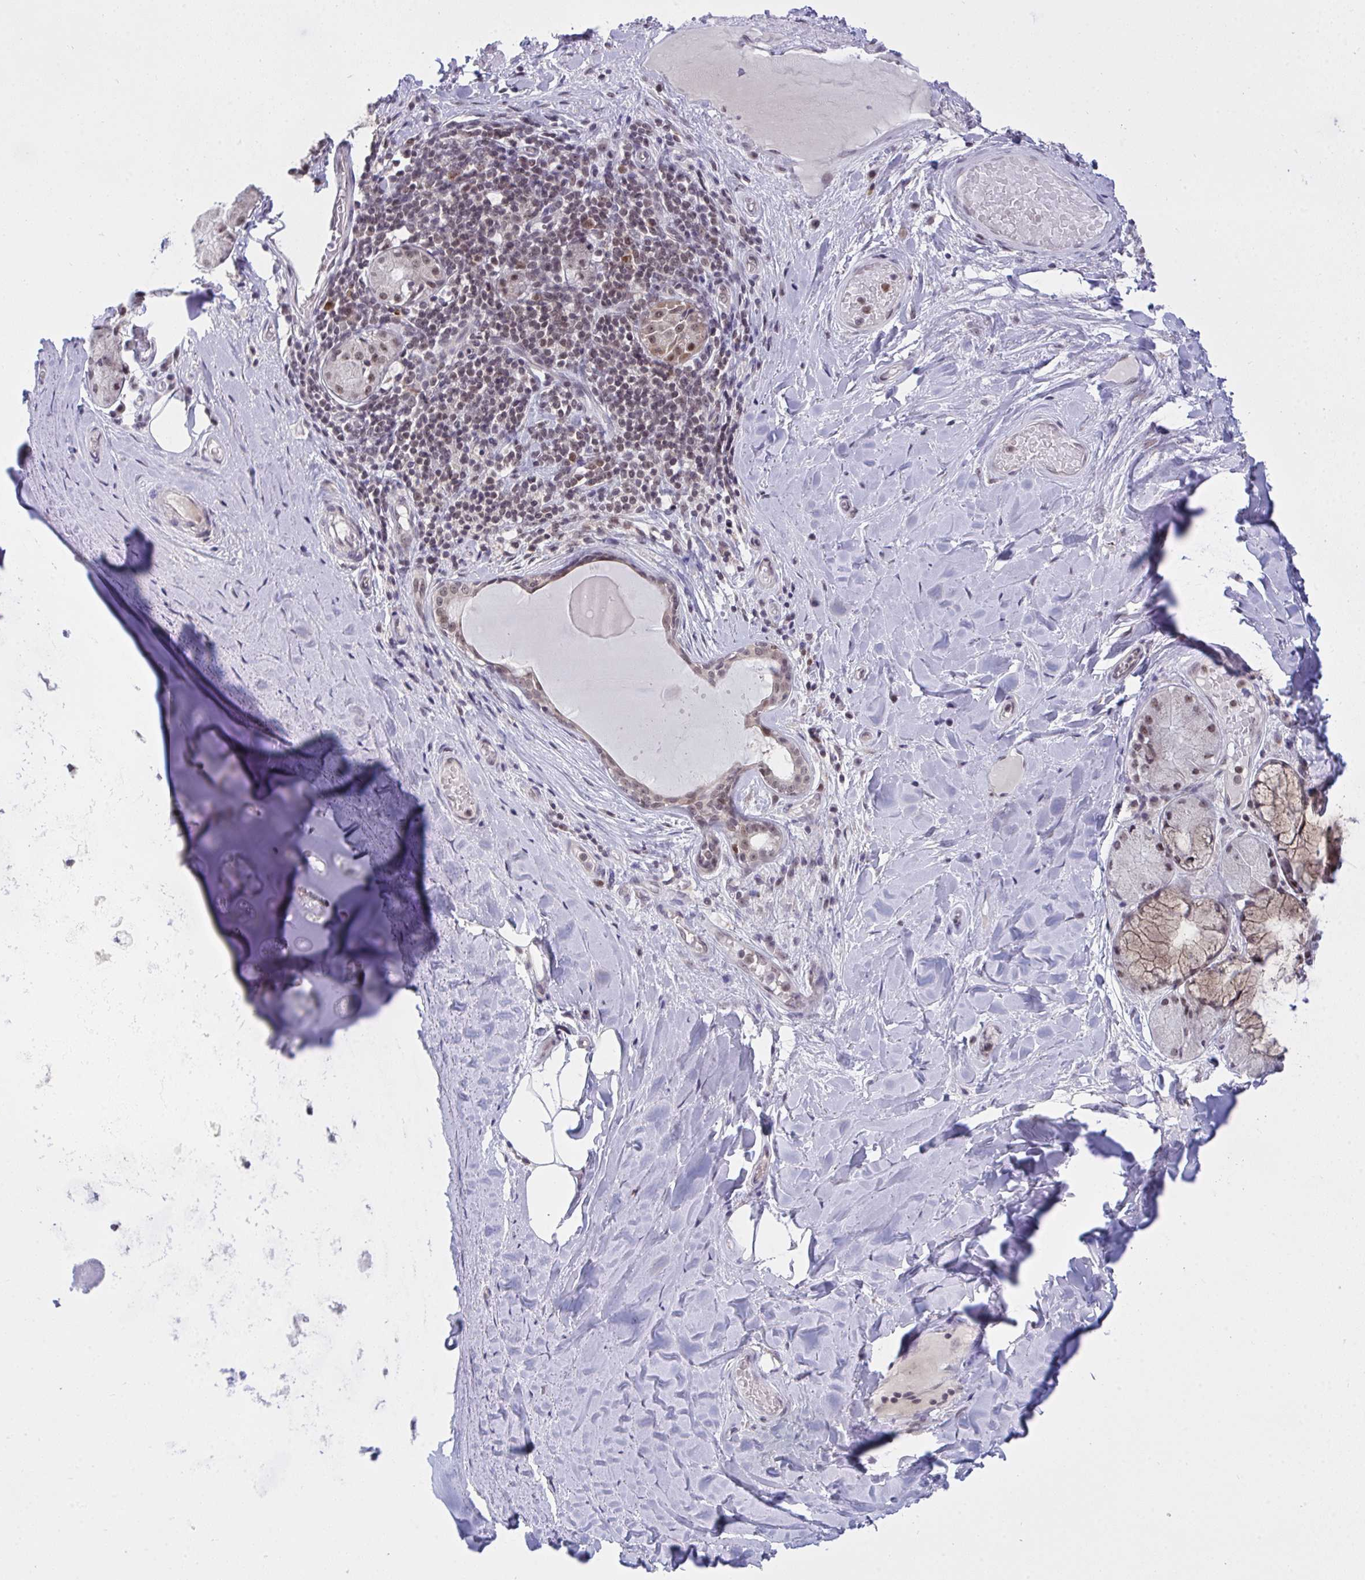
{"staining": {"intensity": "negative", "quantity": "none", "location": "none"}, "tissue": "adipose tissue", "cell_type": "Adipocytes", "image_type": "normal", "snomed": [{"axis": "morphology", "description": "Normal tissue, NOS"}, {"axis": "topography", "description": "Cartilage tissue"}, {"axis": "topography", "description": "Bronchus"}], "caption": "Immunohistochemical staining of benign human adipose tissue shows no significant expression in adipocytes. Nuclei are stained in blue.", "gene": "RFC4", "patient": {"sex": "male", "age": 64}}